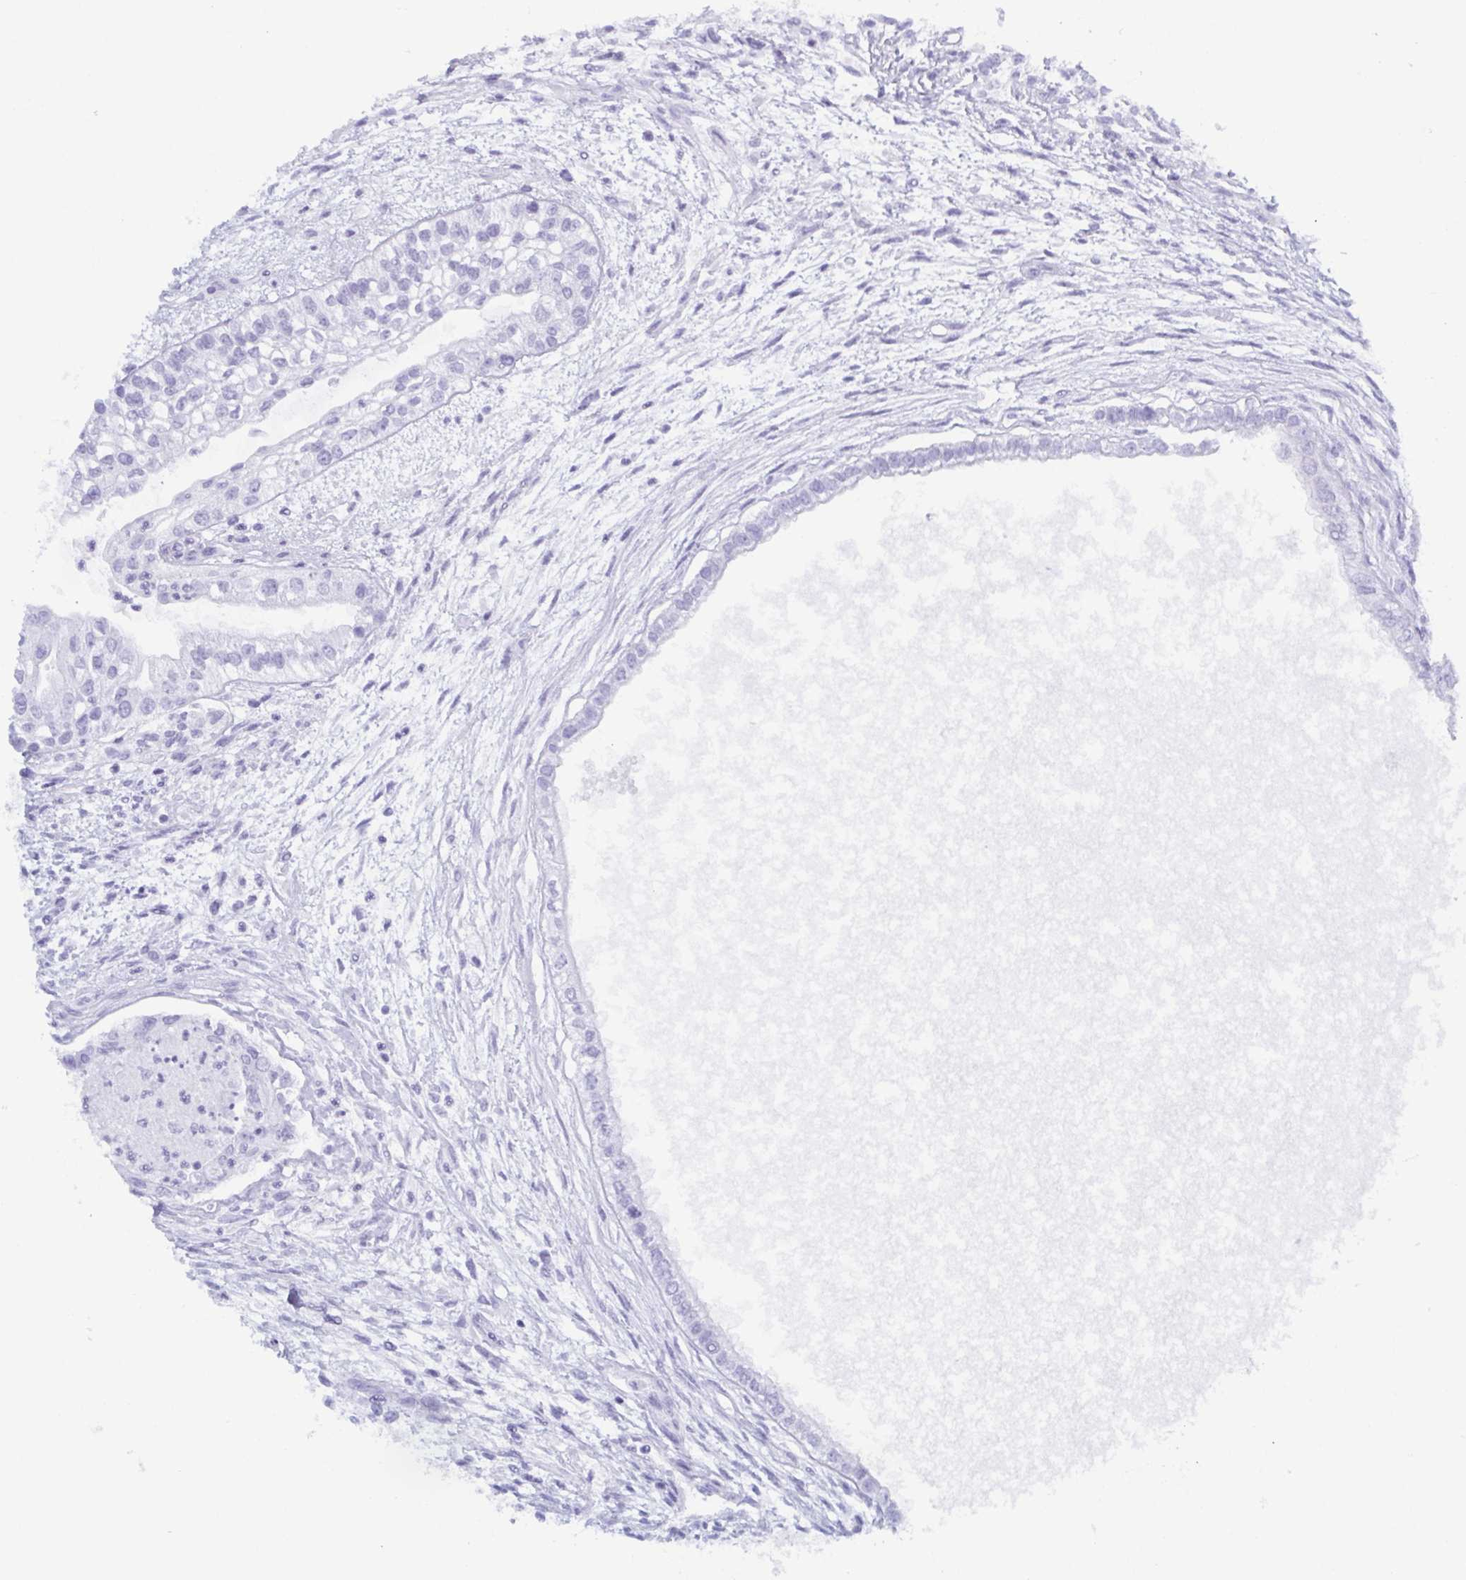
{"staining": {"intensity": "negative", "quantity": "none", "location": "none"}, "tissue": "testis cancer", "cell_type": "Tumor cells", "image_type": "cancer", "snomed": [{"axis": "morphology", "description": "Carcinoma, Embryonal, NOS"}, {"axis": "topography", "description": "Testis"}], "caption": "Immunohistochemistry (IHC) histopathology image of human testis cancer stained for a protein (brown), which displays no expression in tumor cells.", "gene": "ZFP64", "patient": {"sex": "male", "age": 37}}